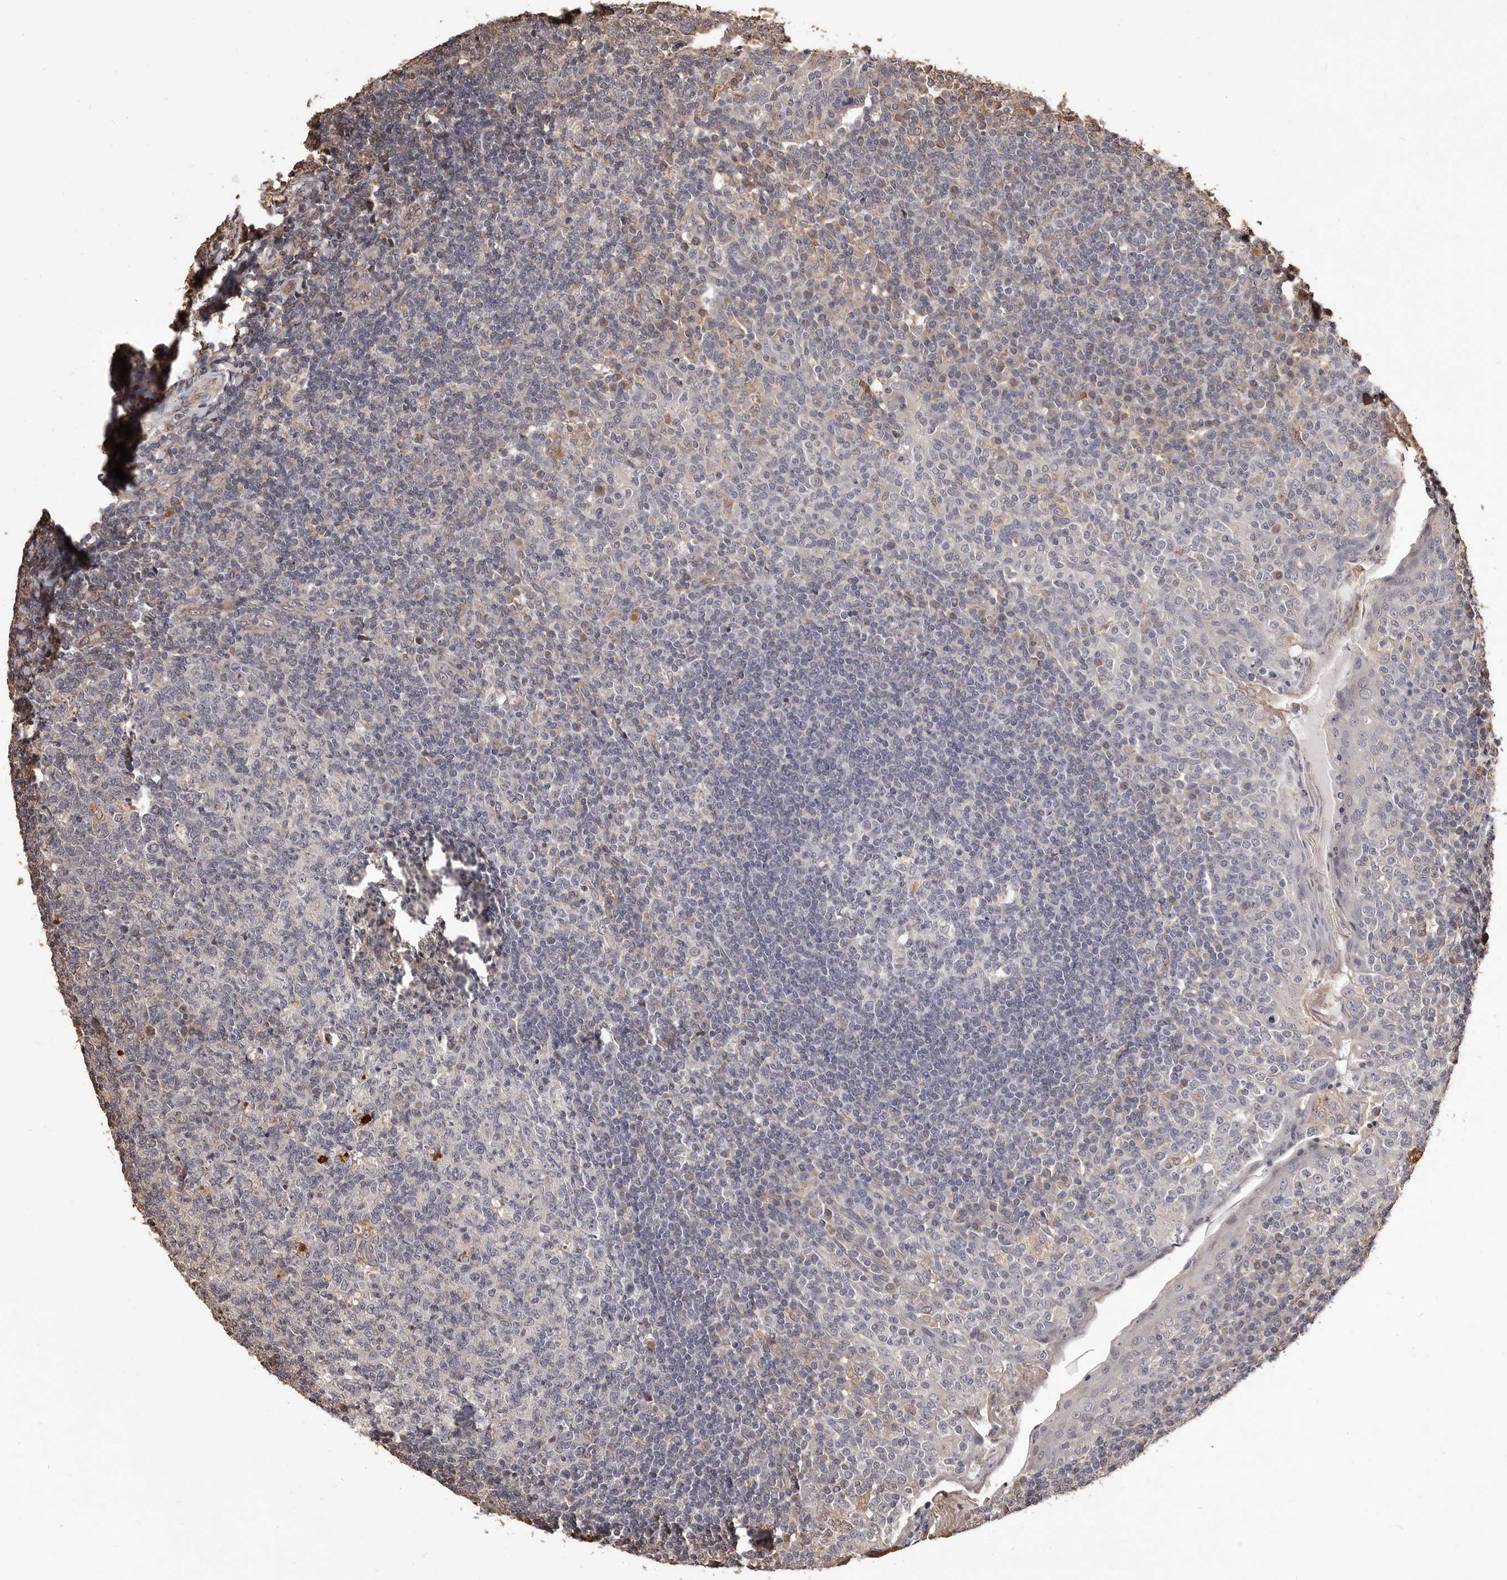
{"staining": {"intensity": "negative", "quantity": "none", "location": "none"}, "tissue": "tonsil", "cell_type": "Germinal center cells", "image_type": "normal", "snomed": [{"axis": "morphology", "description": "Normal tissue, NOS"}, {"axis": "topography", "description": "Tonsil"}], "caption": "Immunohistochemistry (IHC) of unremarkable tonsil shows no expression in germinal center cells. (DAB IHC with hematoxylin counter stain).", "gene": "ALPK1", "patient": {"sex": "female", "age": 19}}